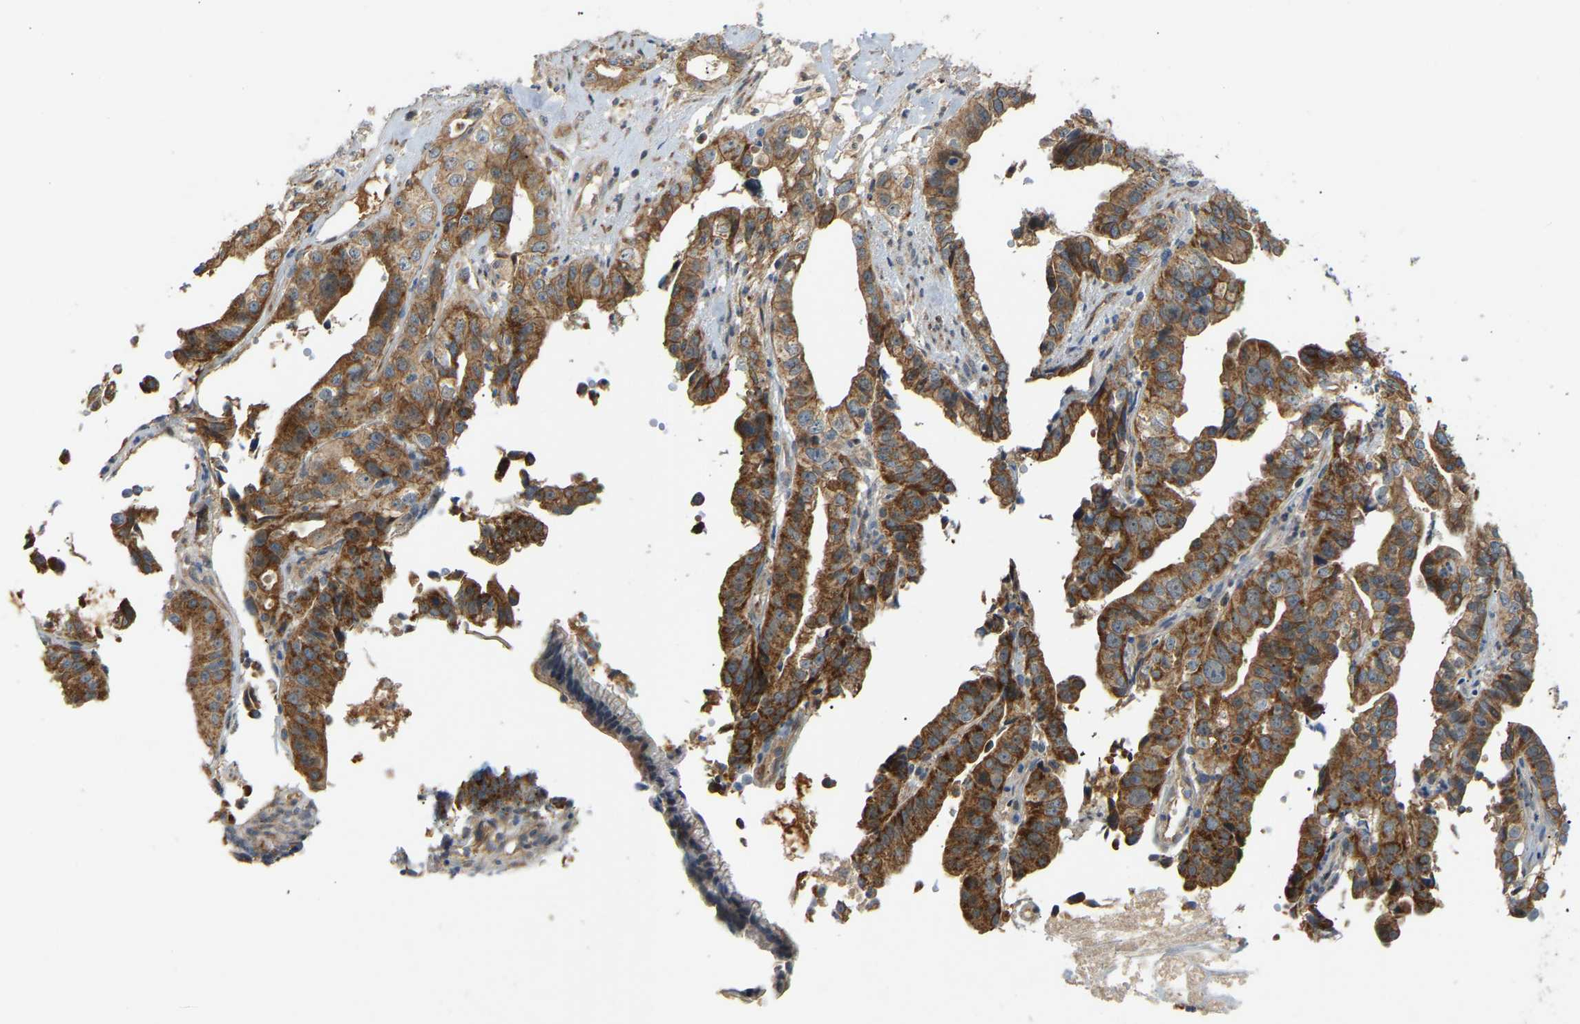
{"staining": {"intensity": "moderate", "quantity": ">75%", "location": "cytoplasmic/membranous"}, "tissue": "liver cancer", "cell_type": "Tumor cells", "image_type": "cancer", "snomed": [{"axis": "morphology", "description": "Cholangiocarcinoma"}, {"axis": "topography", "description": "Liver"}], "caption": "Protein expression analysis of human liver cholangiocarcinoma reveals moderate cytoplasmic/membranous expression in approximately >75% of tumor cells.", "gene": "PTCD1", "patient": {"sex": "female", "age": 61}}